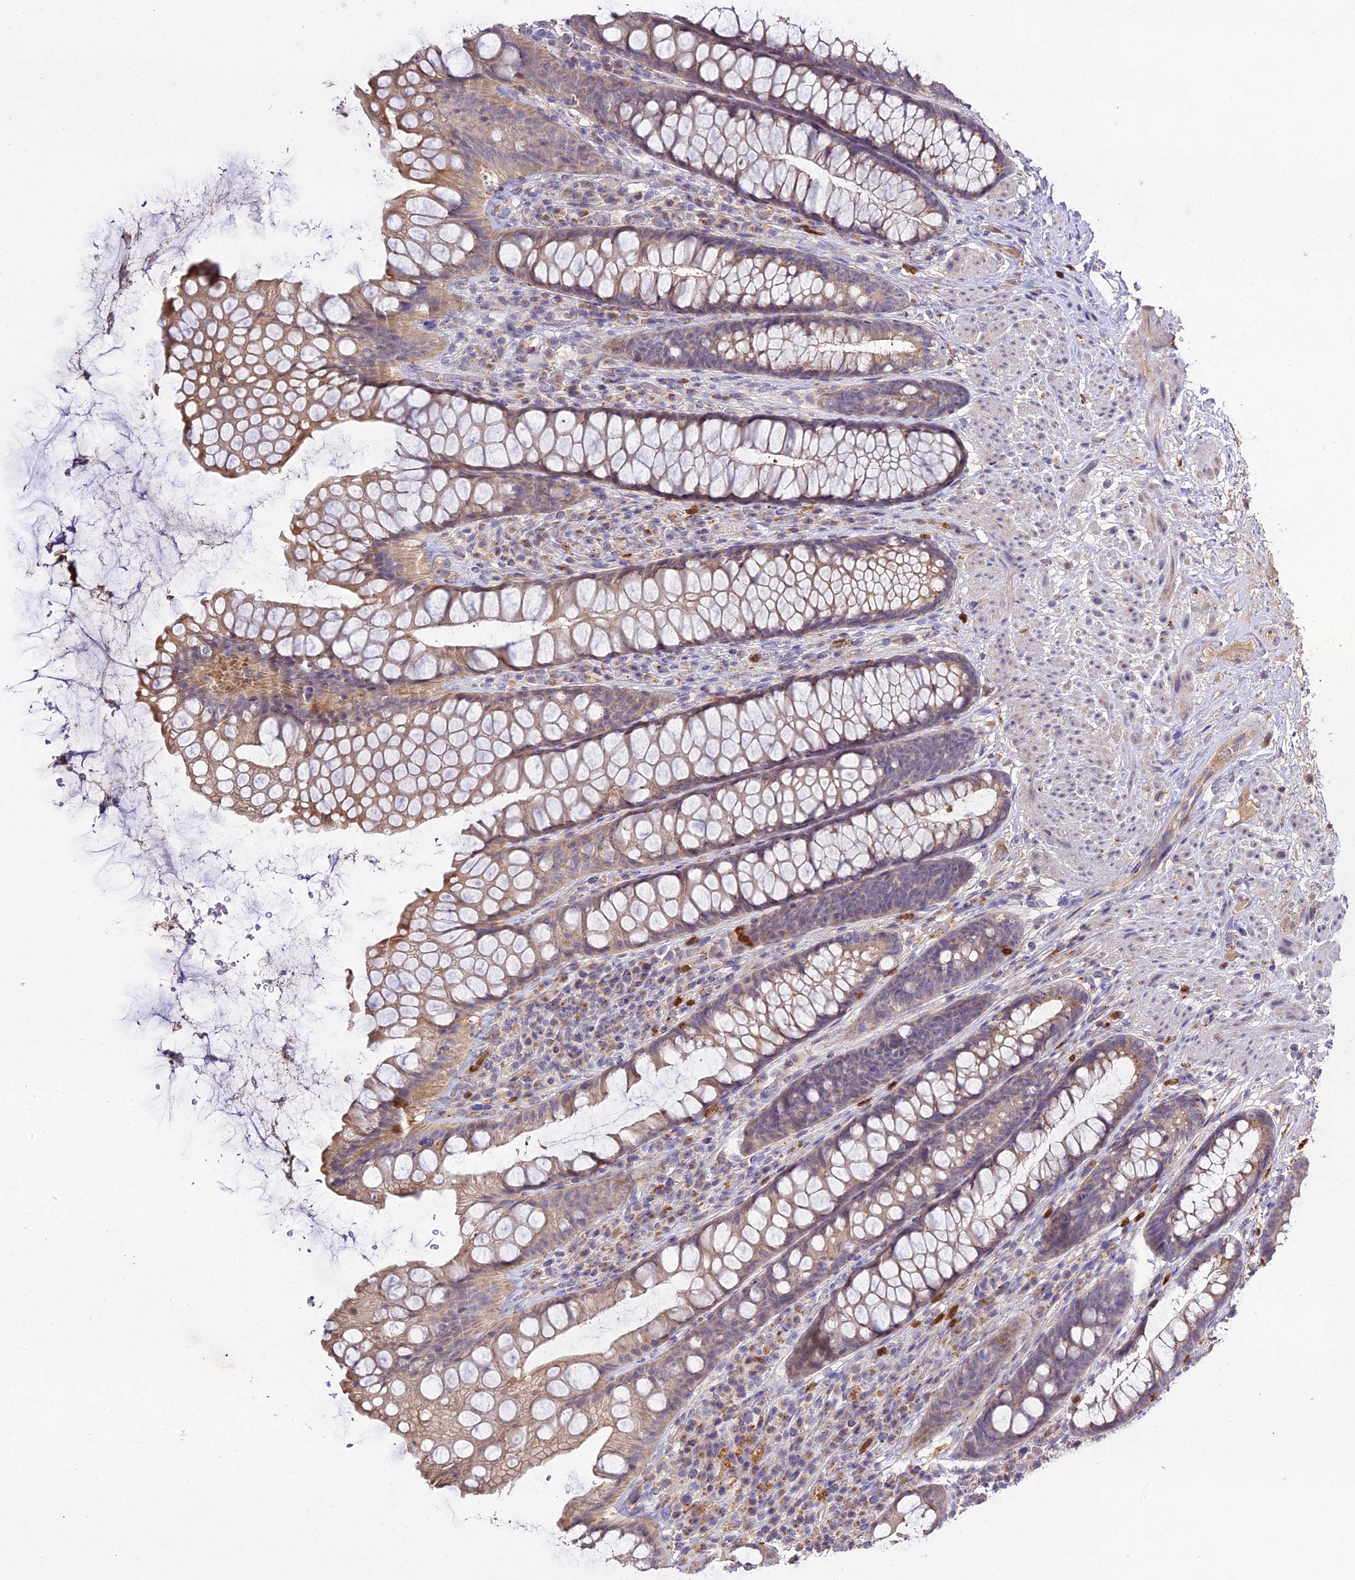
{"staining": {"intensity": "weak", "quantity": "25%-75%", "location": "cytoplasmic/membranous"}, "tissue": "rectum", "cell_type": "Glandular cells", "image_type": "normal", "snomed": [{"axis": "morphology", "description": "Normal tissue, NOS"}, {"axis": "topography", "description": "Rectum"}], "caption": "This image demonstrates immunohistochemistry staining of unremarkable rectum, with low weak cytoplasmic/membranous positivity in about 25%-75% of glandular cells.", "gene": "EID2", "patient": {"sex": "male", "age": 74}}